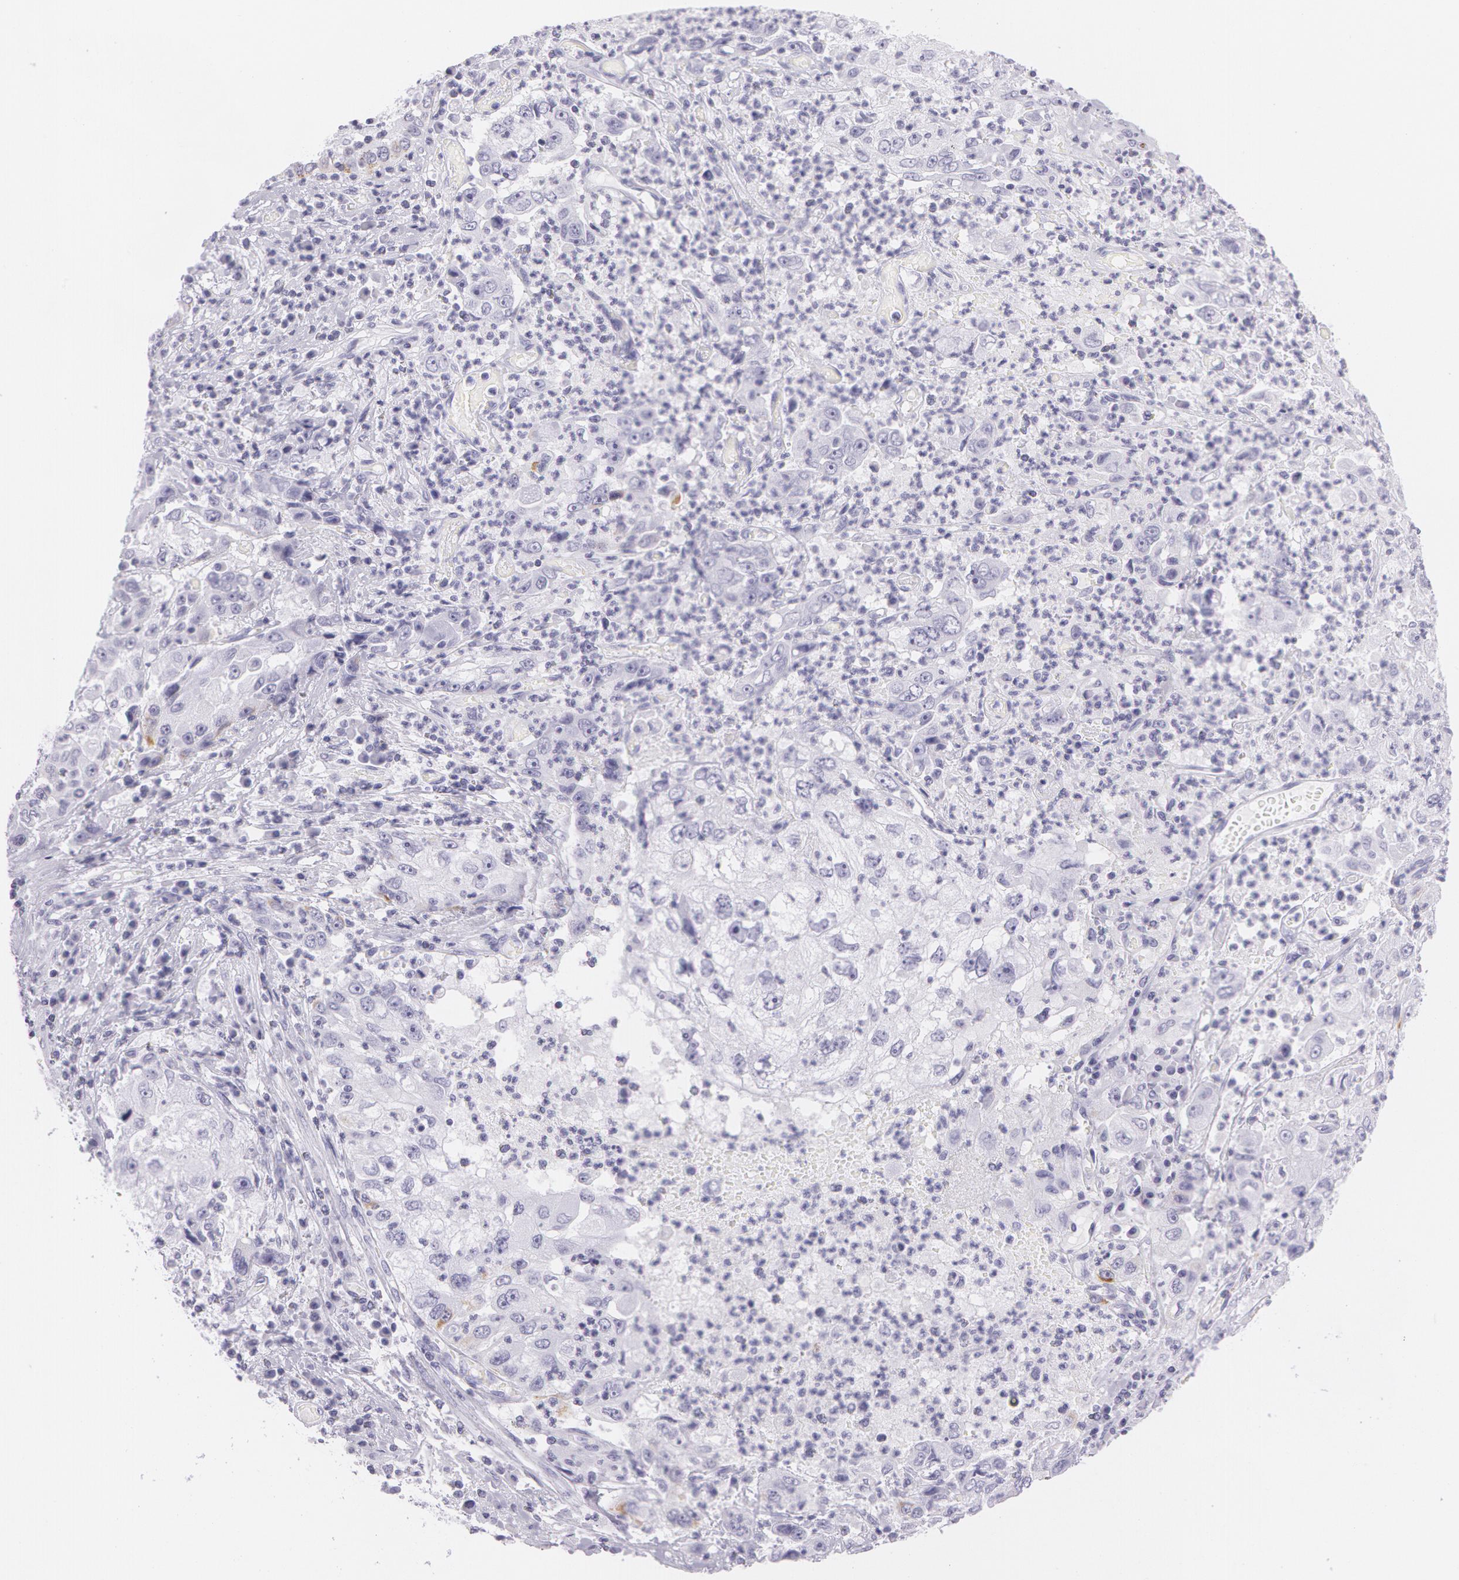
{"staining": {"intensity": "negative", "quantity": "none", "location": "none"}, "tissue": "cervical cancer", "cell_type": "Tumor cells", "image_type": "cancer", "snomed": [{"axis": "morphology", "description": "Squamous cell carcinoma, NOS"}, {"axis": "topography", "description": "Cervix"}], "caption": "The image demonstrates no significant positivity in tumor cells of cervical cancer (squamous cell carcinoma).", "gene": "SNCG", "patient": {"sex": "female", "age": 36}}